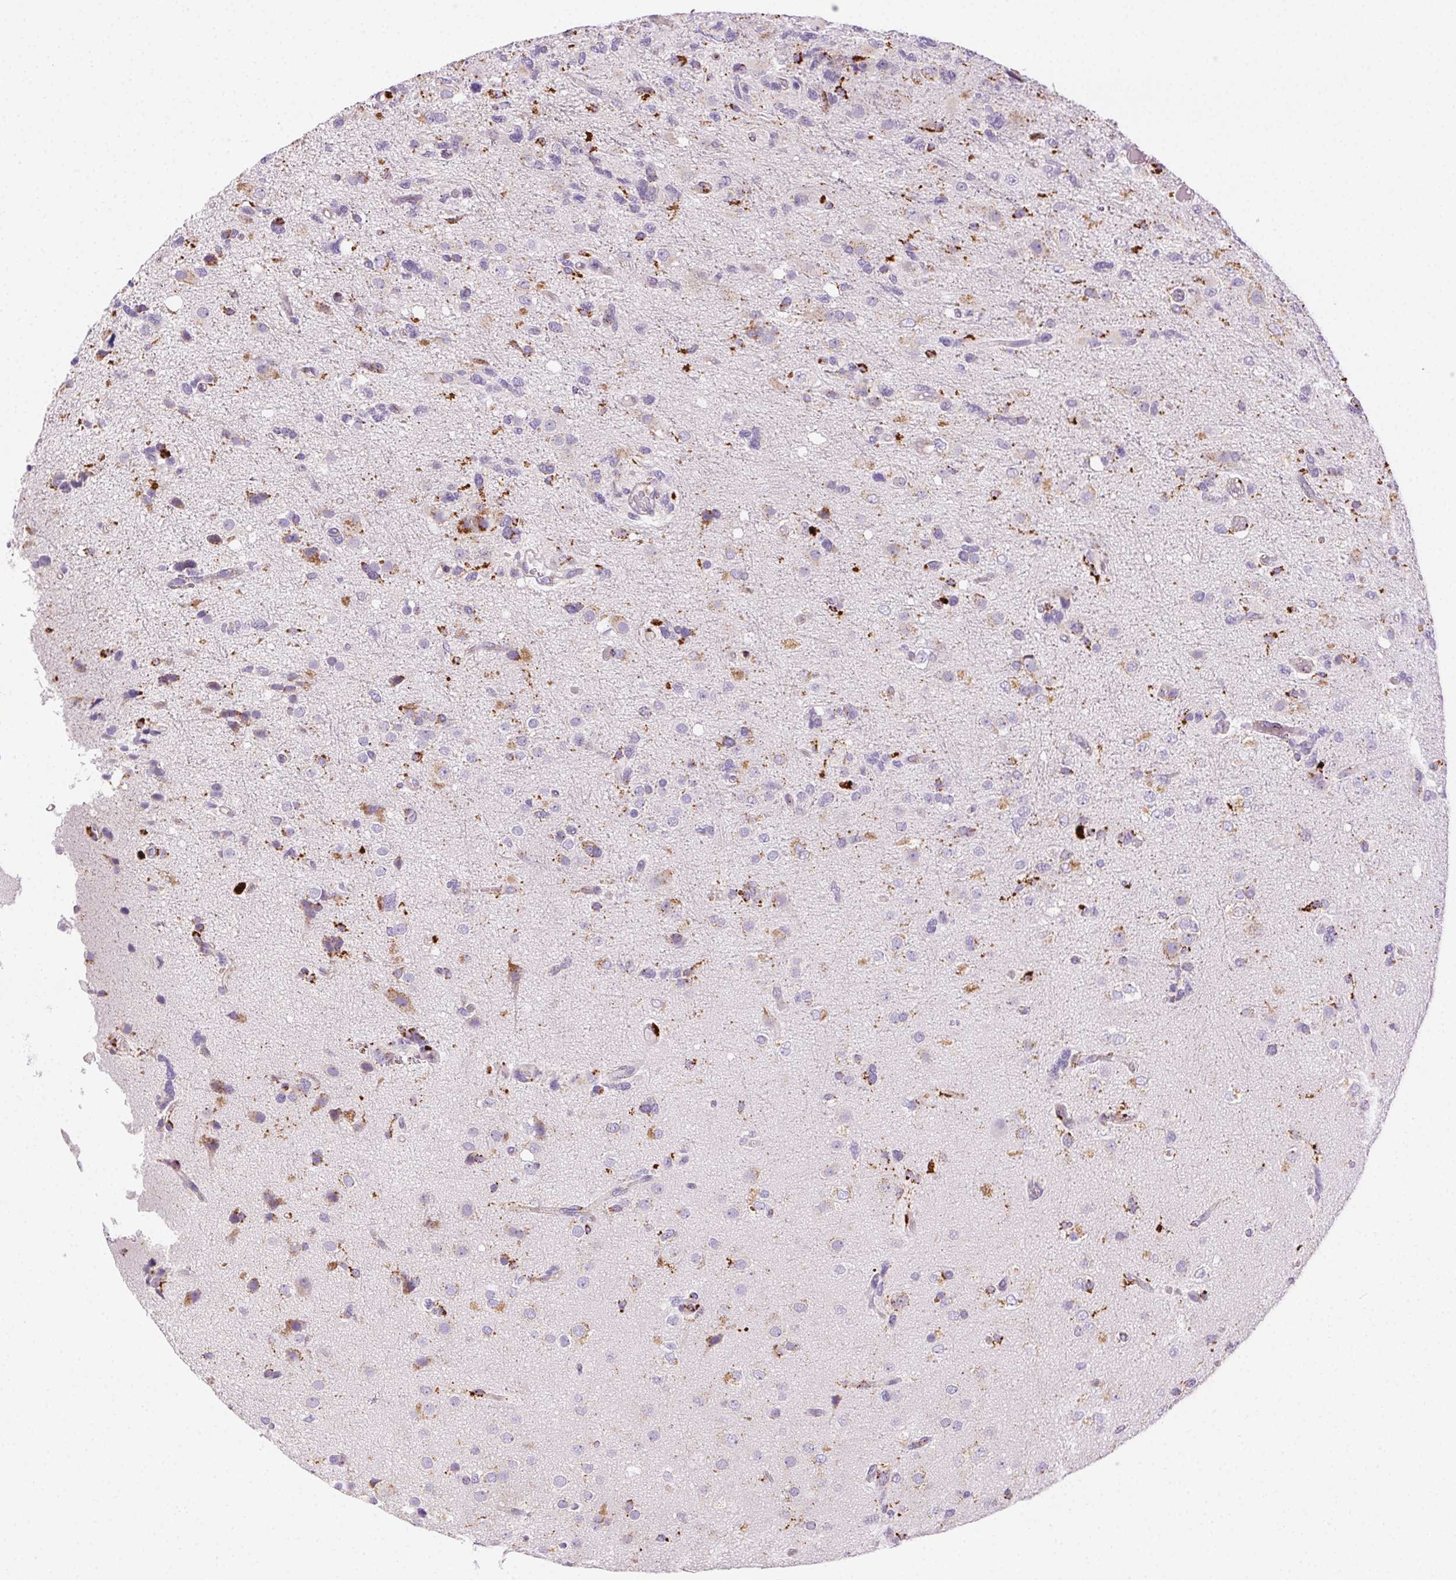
{"staining": {"intensity": "negative", "quantity": "none", "location": "none"}, "tissue": "glioma", "cell_type": "Tumor cells", "image_type": "cancer", "snomed": [{"axis": "morphology", "description": "Glioma, malignant, High grade"}, {"axis": "topography", "description": "Brain"}], "caption": "High magnification brightfield microscopy of malignant glioma (high-grade) stained with DAB (brown) and counterstained with hematoxylin (blue): tumor cells show no significant positivity.", "gene": "SCPEP1", "patient": {"sex": "female", "age": 71}}